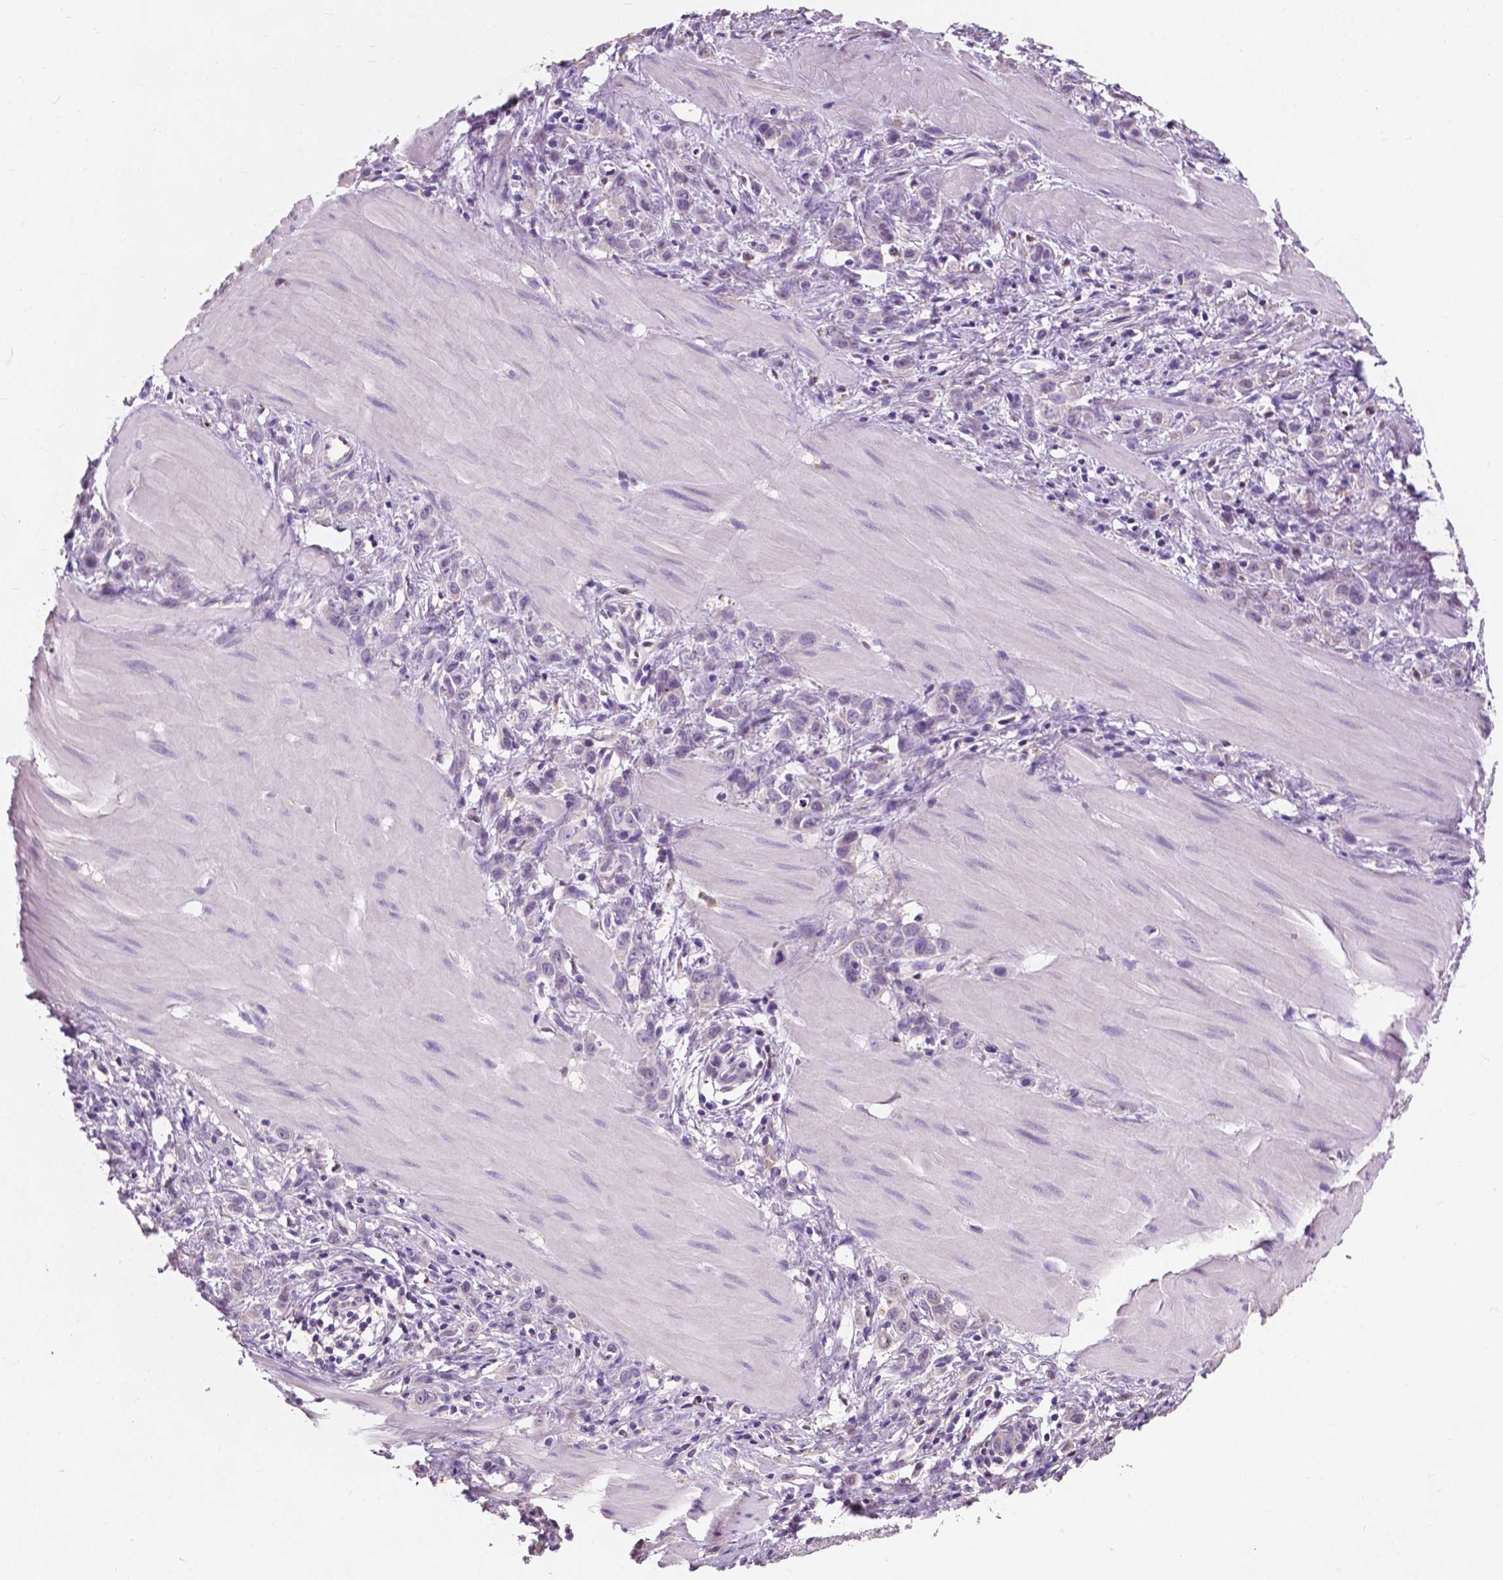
{"staining": {"intensity": "negative", "quantity": "none", "location": "none"}, "tissue": "stomach cancer", "cell_type": "Tumor cells", "image_type": "cancer", "snomed": [{"axis": "morphology", "description": "Adenocarcinoma, NOS"}, {"axis": "topography", "description": "Stomach"}], "caption": "A high-resolution histopathology image shows IHC staining of stomach cancer, which demonstrates no significant expression in tumor cells.", "gene": "IREB2", "patient": {"sex": "male", "age": 47}}